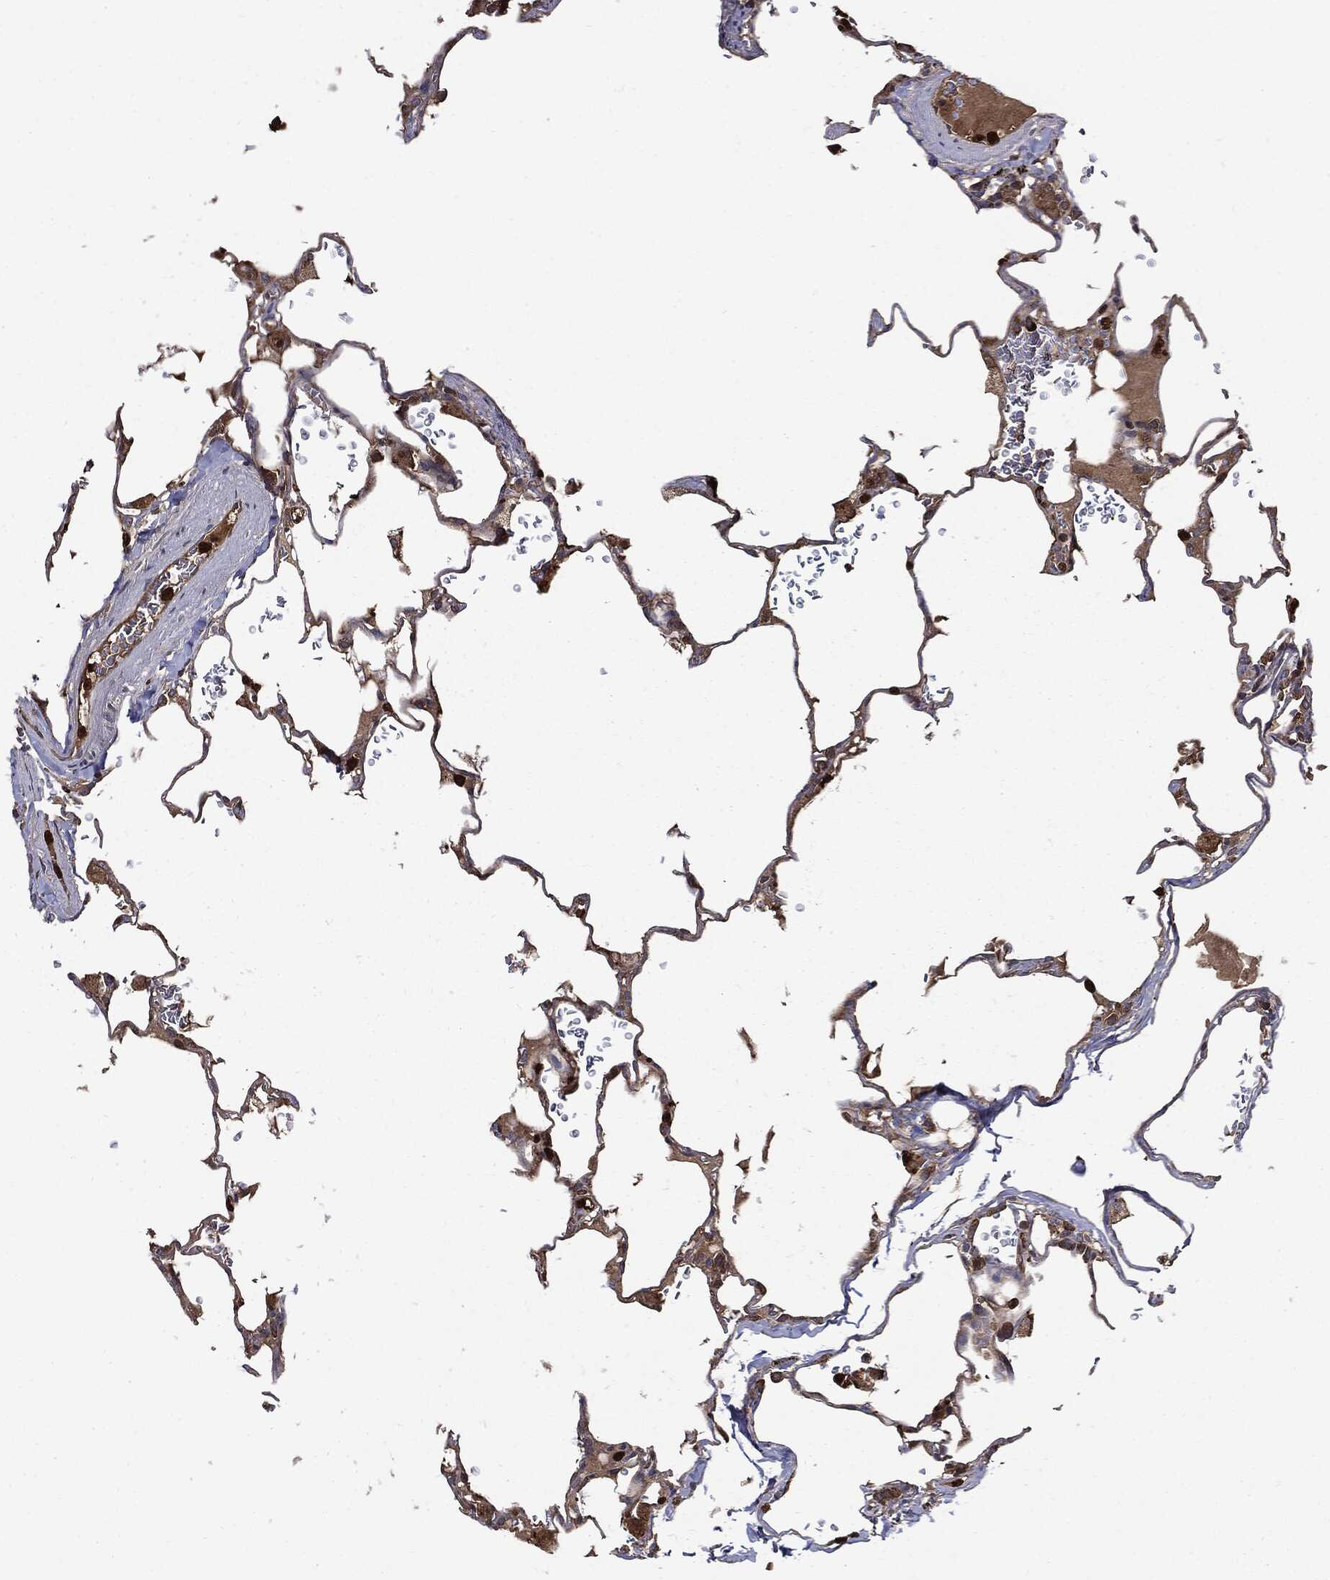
{"staining": {"intensity": "moderate", "quantity": "25%-75%", "location": "cytoplasmic/membranous"}, "tissue": "lung", "cell_type": "Alveolar cells", "image_type": "normal", "snomed": [{"axis": "morphology", "description": "Normal tissue, NOS"}, {"axis": "morphology", "description": "Adenocarcinoma, metastatic, NOS"}, {"axis": "topography", "description": "Lung"}], "caption": "This image displays IHC staining of unremarkable lung, with medium moderate cytoplasmic/membranous expression in approximately 25%-75% of alveolar cells.", "gene": "PDCD6IP", "patient": {"sex": "male", "age": 45}}